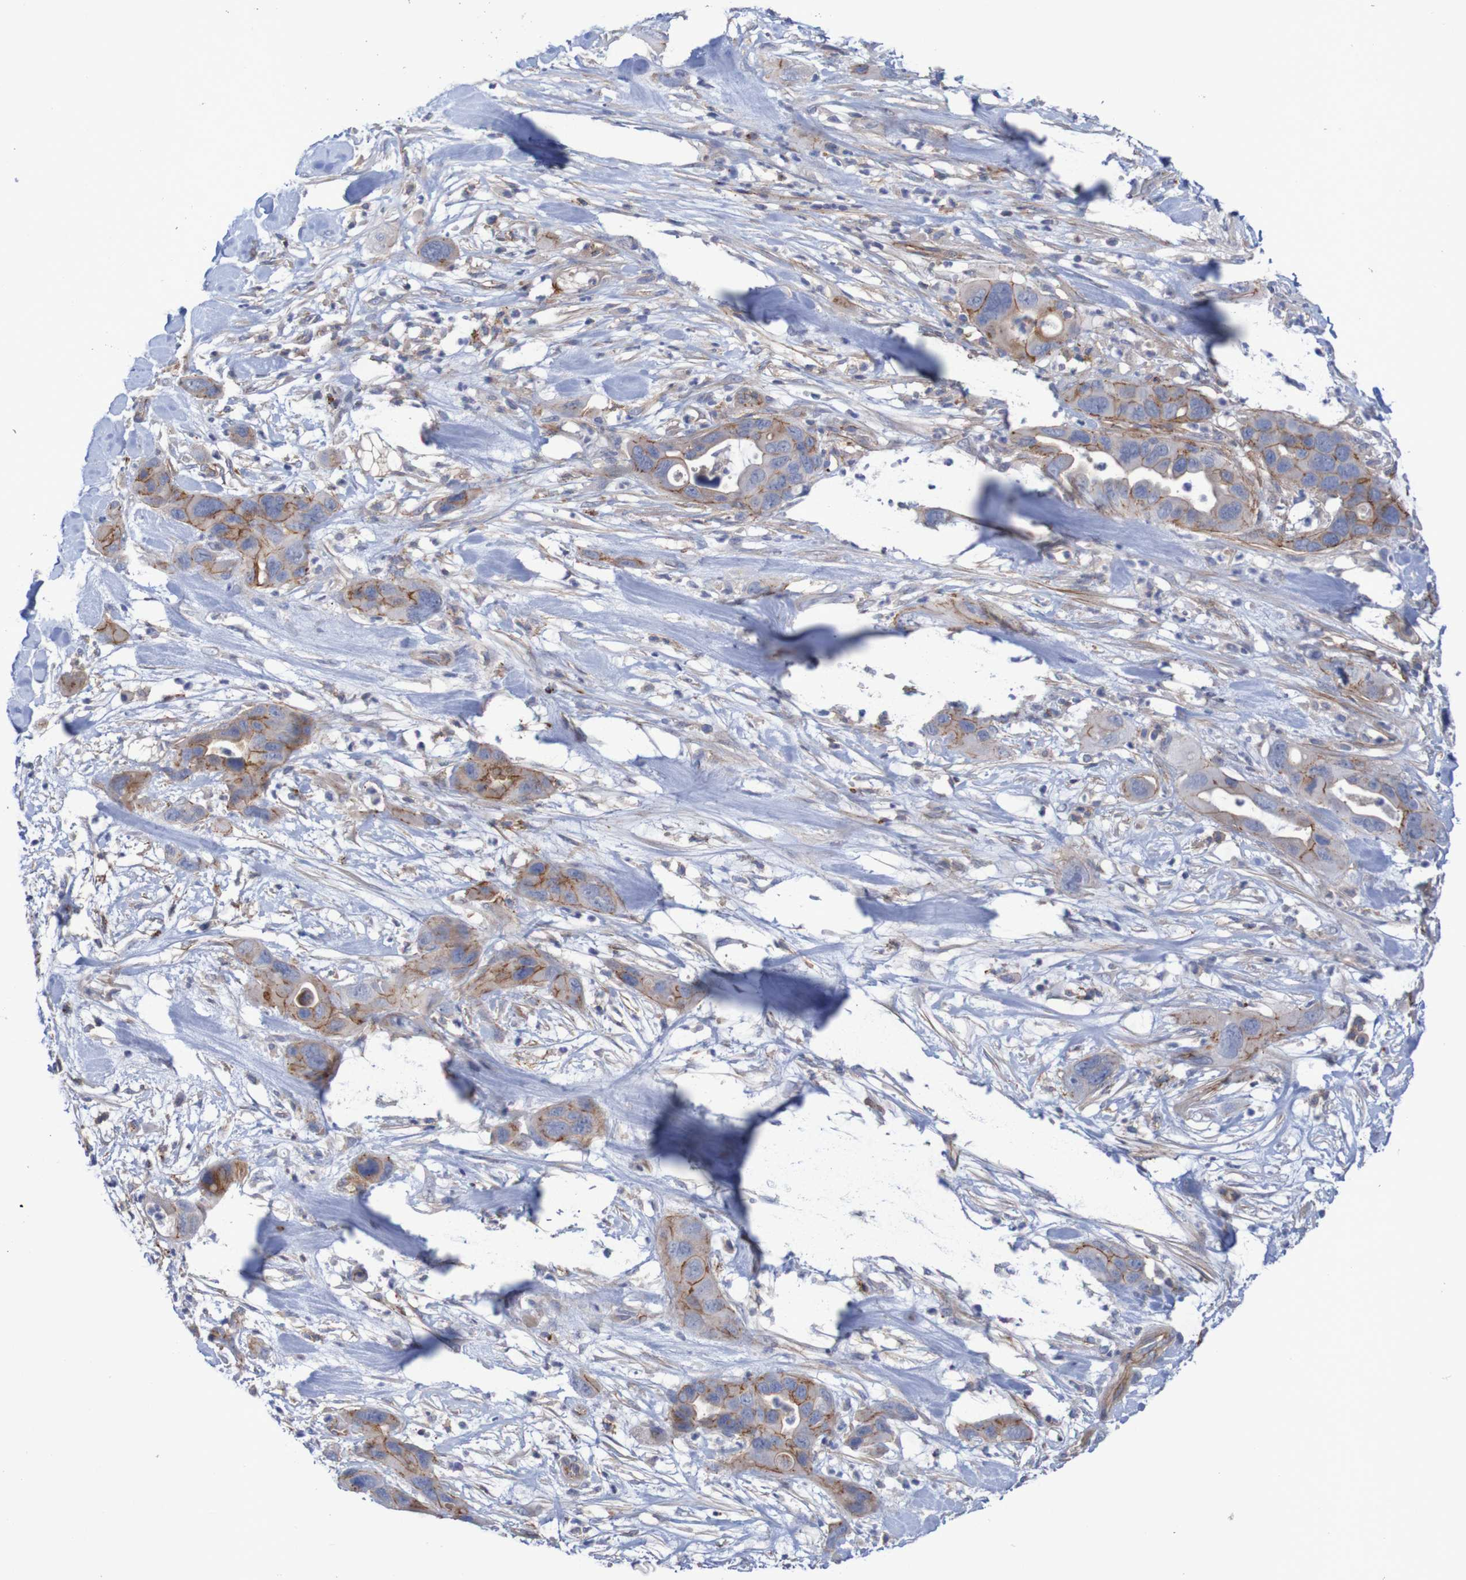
{"staining": {"intensity": "moderate", "quantity": "25%-75%", "location": "cytoplasmic/membranous"}, "tissue": "pancreatic cancer", "cell_type": "Tumor cells", "image_type": "cancer", "snomed": [{"axis": "morphology", "description": "Adenocarcinoma, NOS"}, {"axis": "topography", "description": "Pancreas"}], "caption": "The photomicrograph reveals immunohistochemical staining of adenocarcinoma (pancreatic). There is moderate cytoplasmic/membranous expression is appreciated in approximately 25%-75% of tumor cells.", "gene": "NECTIN2", "patient": {"sex": "female", "age": 71}}